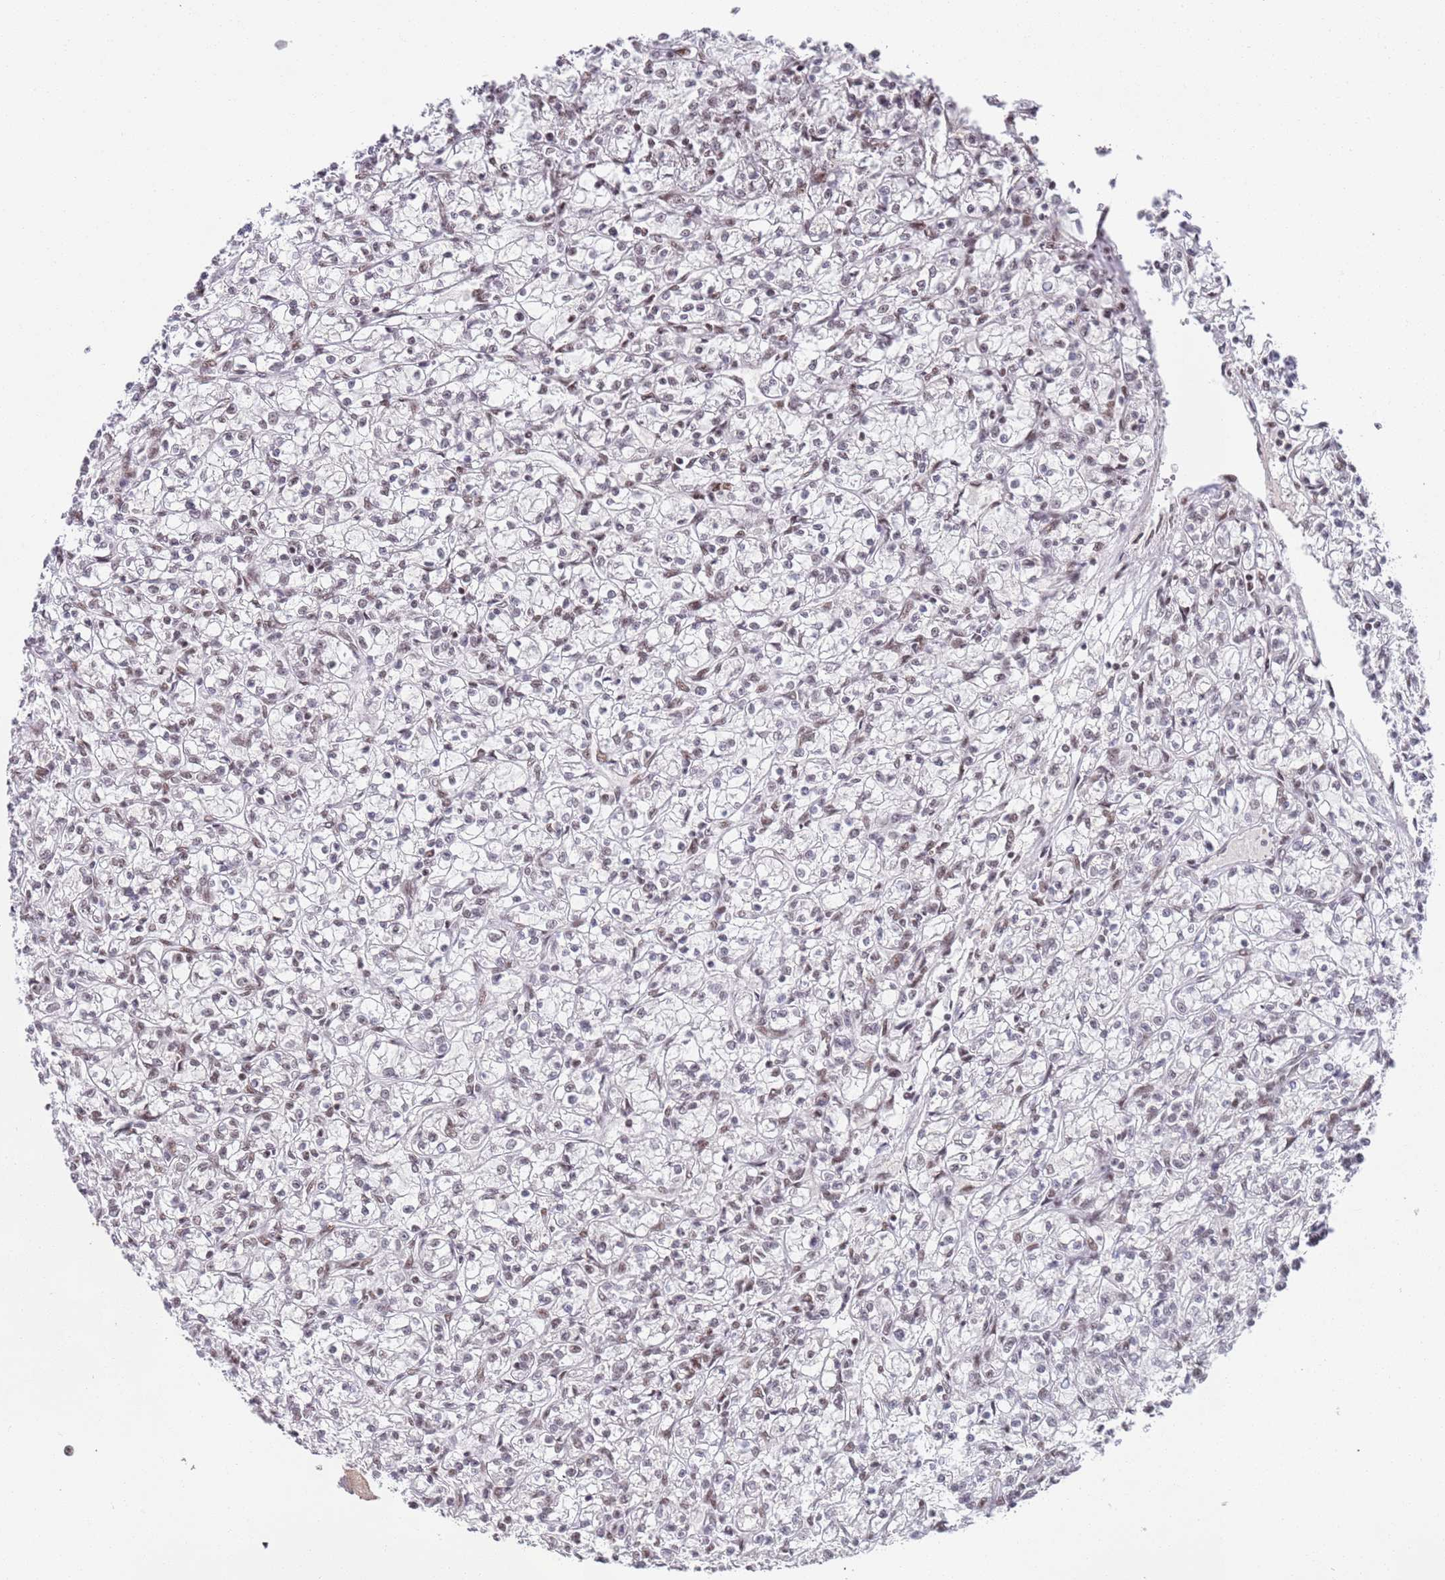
{"staining": {"intensity": "weak", "quantity": "25%-75%", "location": "nuclear"}, "tissue": "renal cancer", "cell_type": "Tumor cells", "image_type": "cancer", "snomed": [{"axis": "morphology", "description": "Adenocarcinoma, NOS"}, {"axis": "topography", "description": "Kidney"}], "caption": "Immunohistochemical staining of renal cancer (adenocarcinoma) shows low levels of weak nuclear expression in about 25%-75% of tumor cells.", "gene": "AKAP8L", "patient": {"sex": "female", "age": 59}}